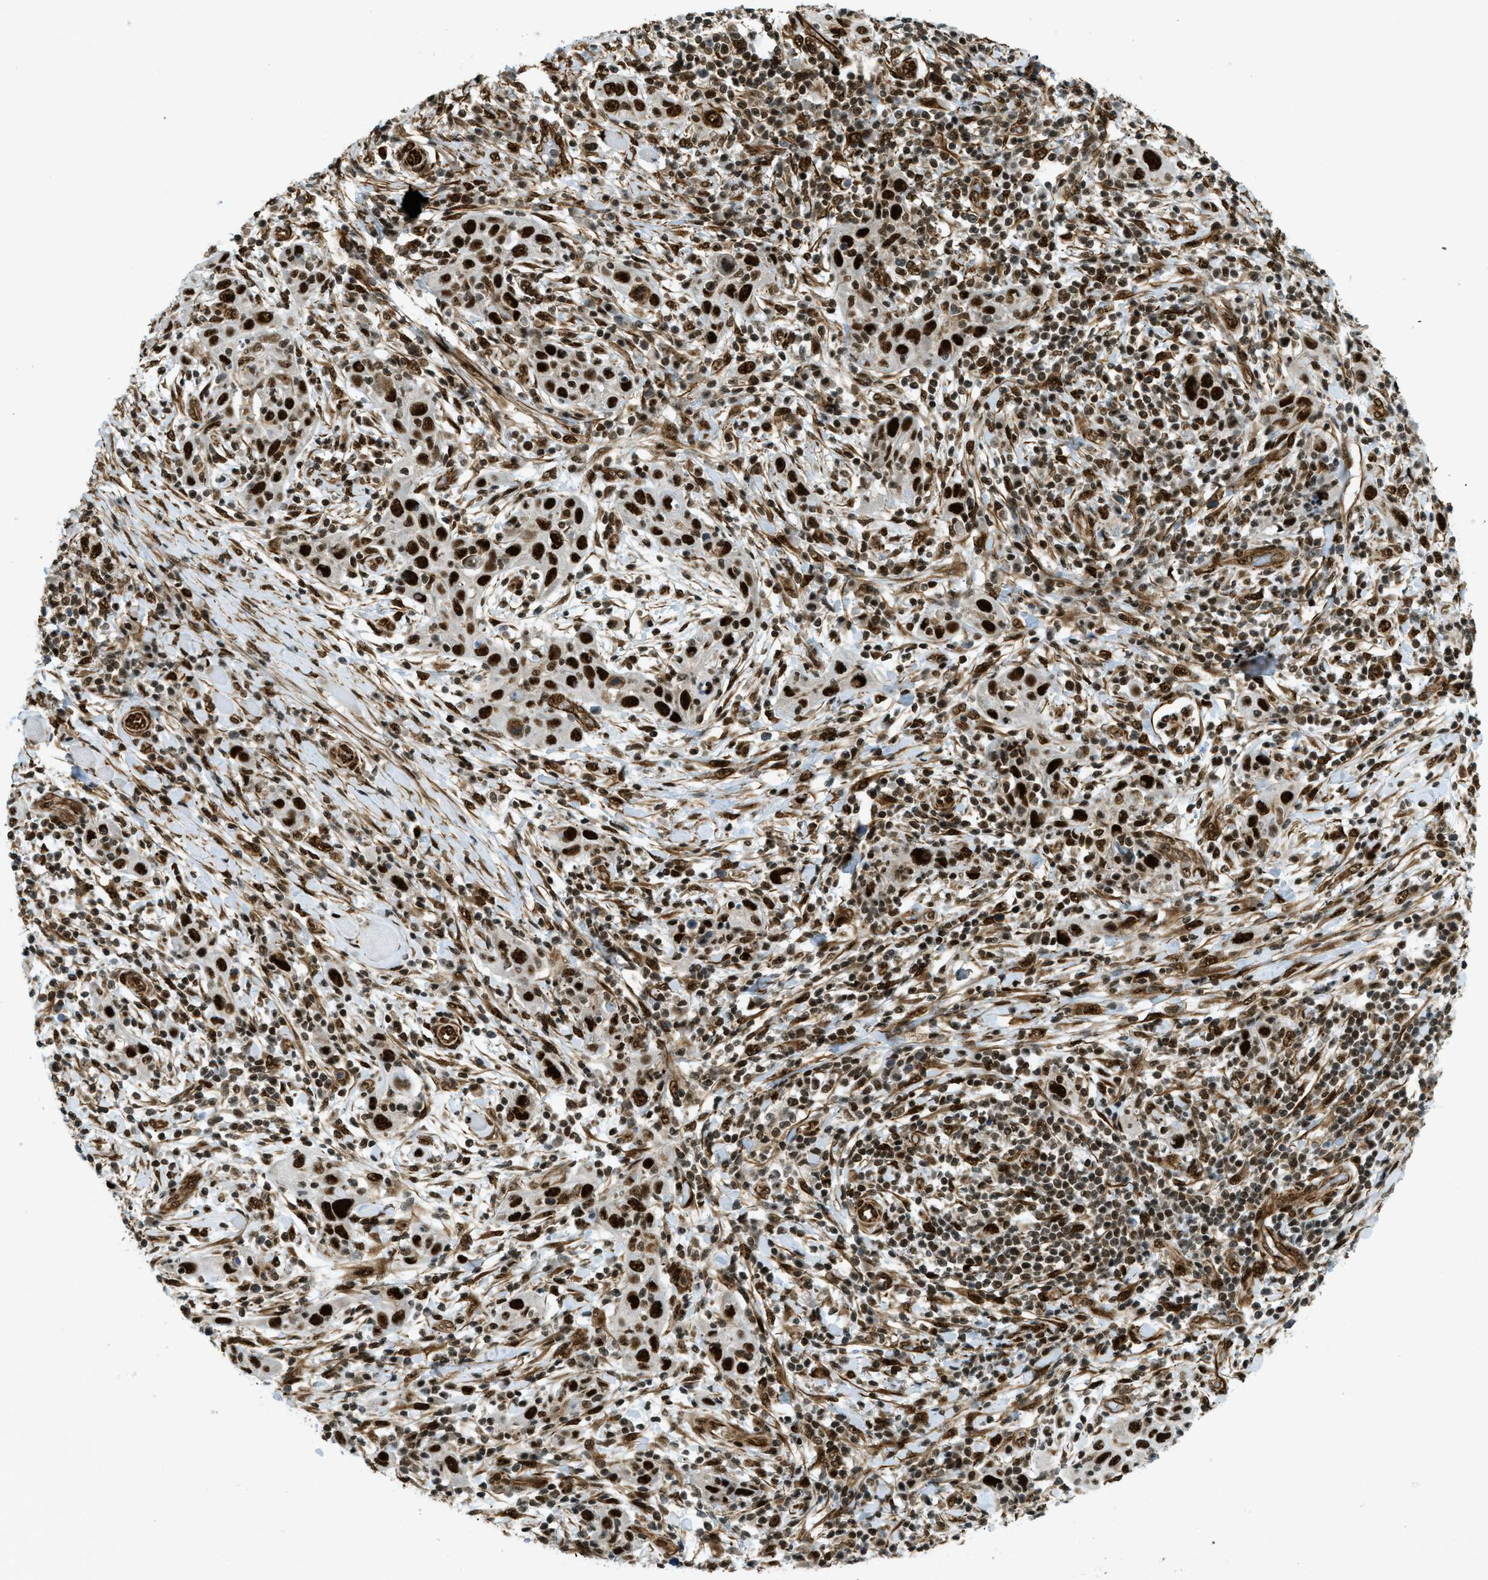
{"staining": {"intensity": "strong", "quantity": ">75%", "location": "nuclear"}, "tissue": "skin cancer", "cell_type": "Tumor cells", "image_type": "cancer", "snomed": [{"axis": "morphology", "description": "Squamous cell carcinoma, NOS"}, {"axis": "topography", "description": "Skin"}], "caption": "Tumor cells display high levels of strong nuclear staining in about >75% of cells in skin cancer (squamous cell carcinoma). The protein of interest is stained brown, and the nuclei are stained in blue (DAB (3,3'-diaminobenzidine) IHC with brightfield microscopy, high magnification).", "gene": "ZFR", "patient": {"sex": "female", "age": 88}}